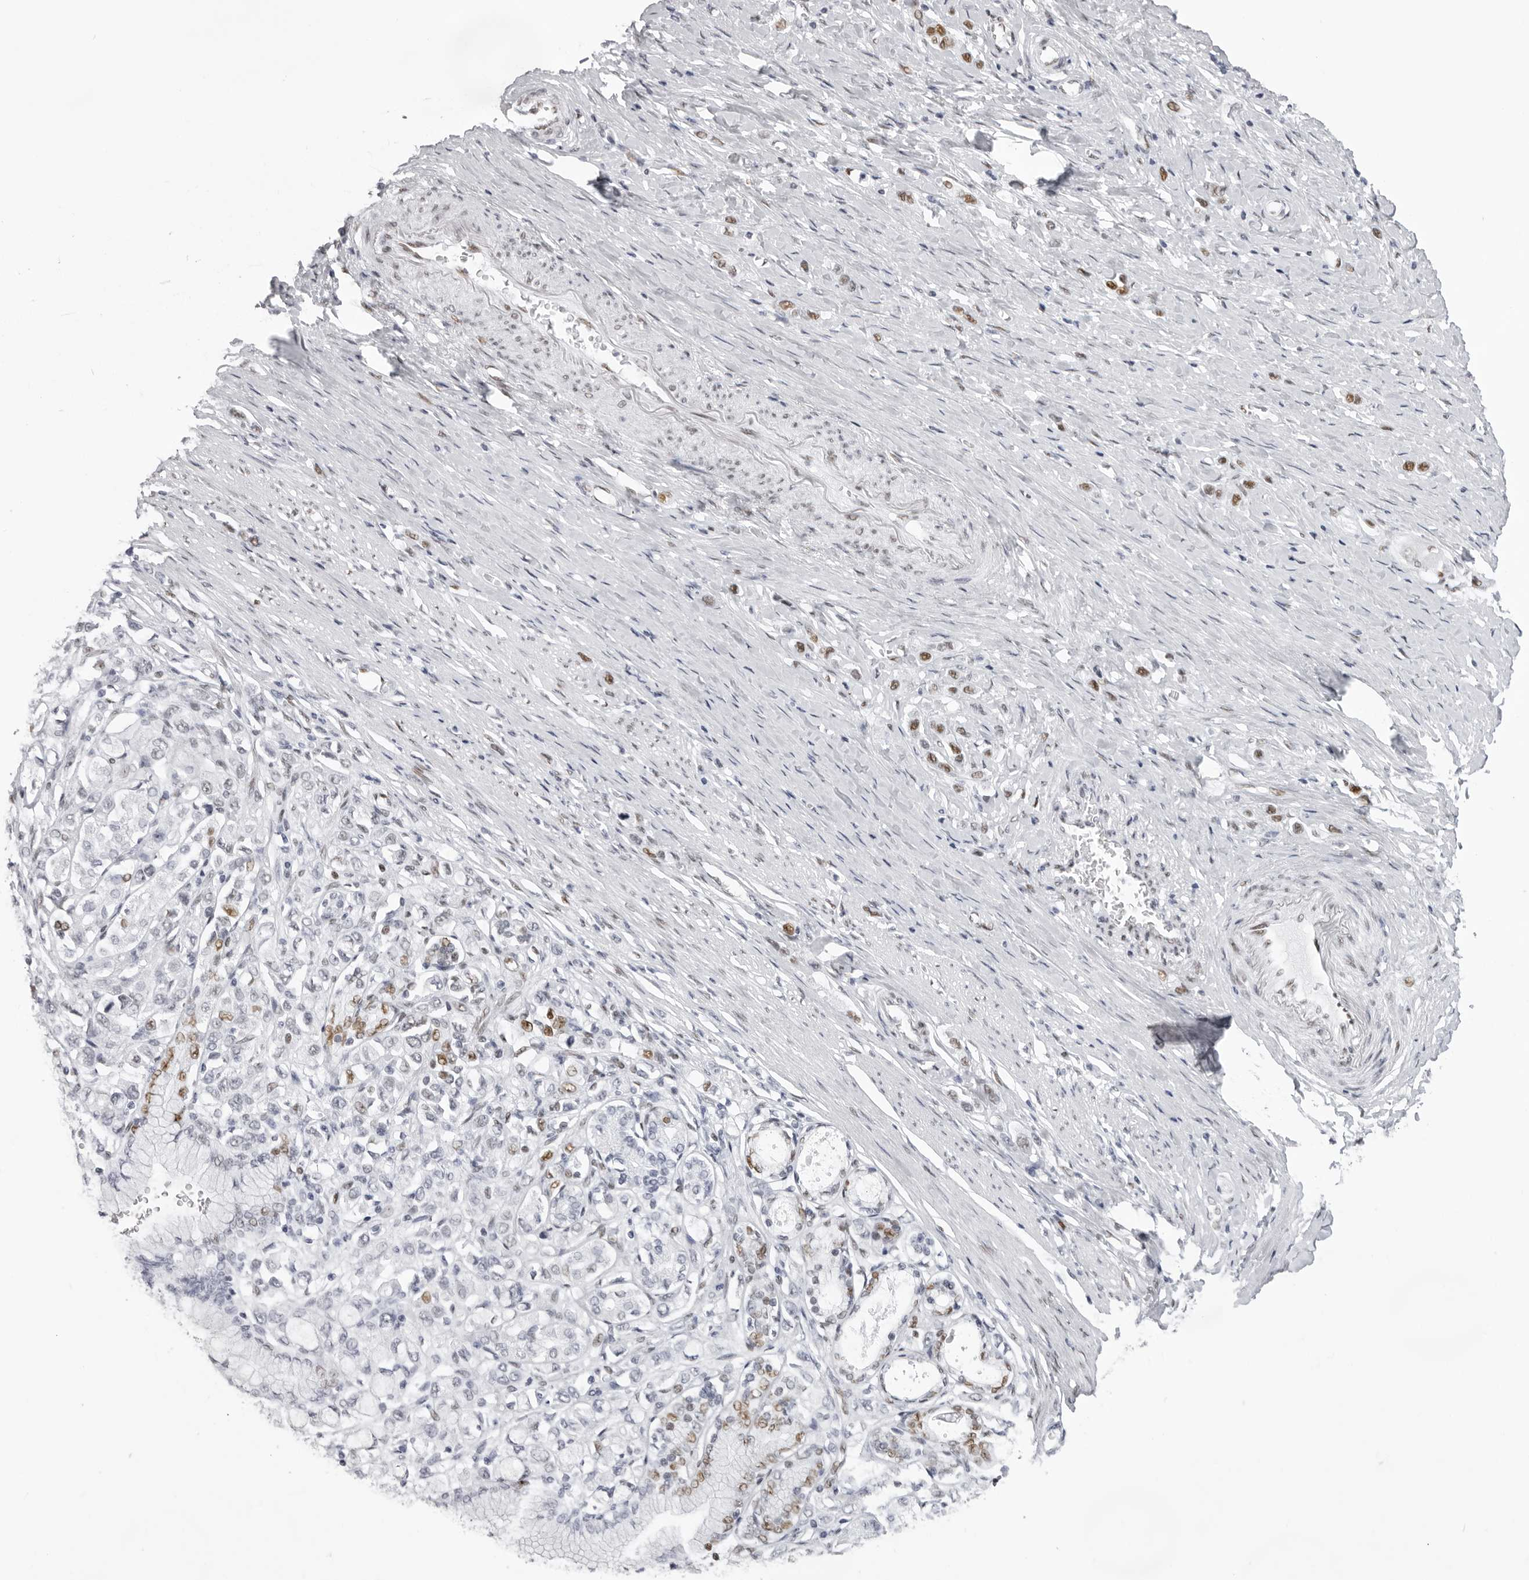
{"staining": {"intensity": "weak", "quantity": ">75%", "location": "nuclear"}, "tissue": "stomach cancer", "cell_type": "Tumor cells", "image_type": "cancer", "snomed": [{"axis": "morphology", "description": "Adenocarcinoma, NOS"}, {"axis": "topography", "description": "Stomach"}], "caption": "About >75% of tumor cells in stomach adenocarcinoma demonstrate weak nuclear protein positivity as visualized by brown immunohistochemical staining.", "gene": "IRF2BP2", "patient": {"sex": "female", "age": 65}}